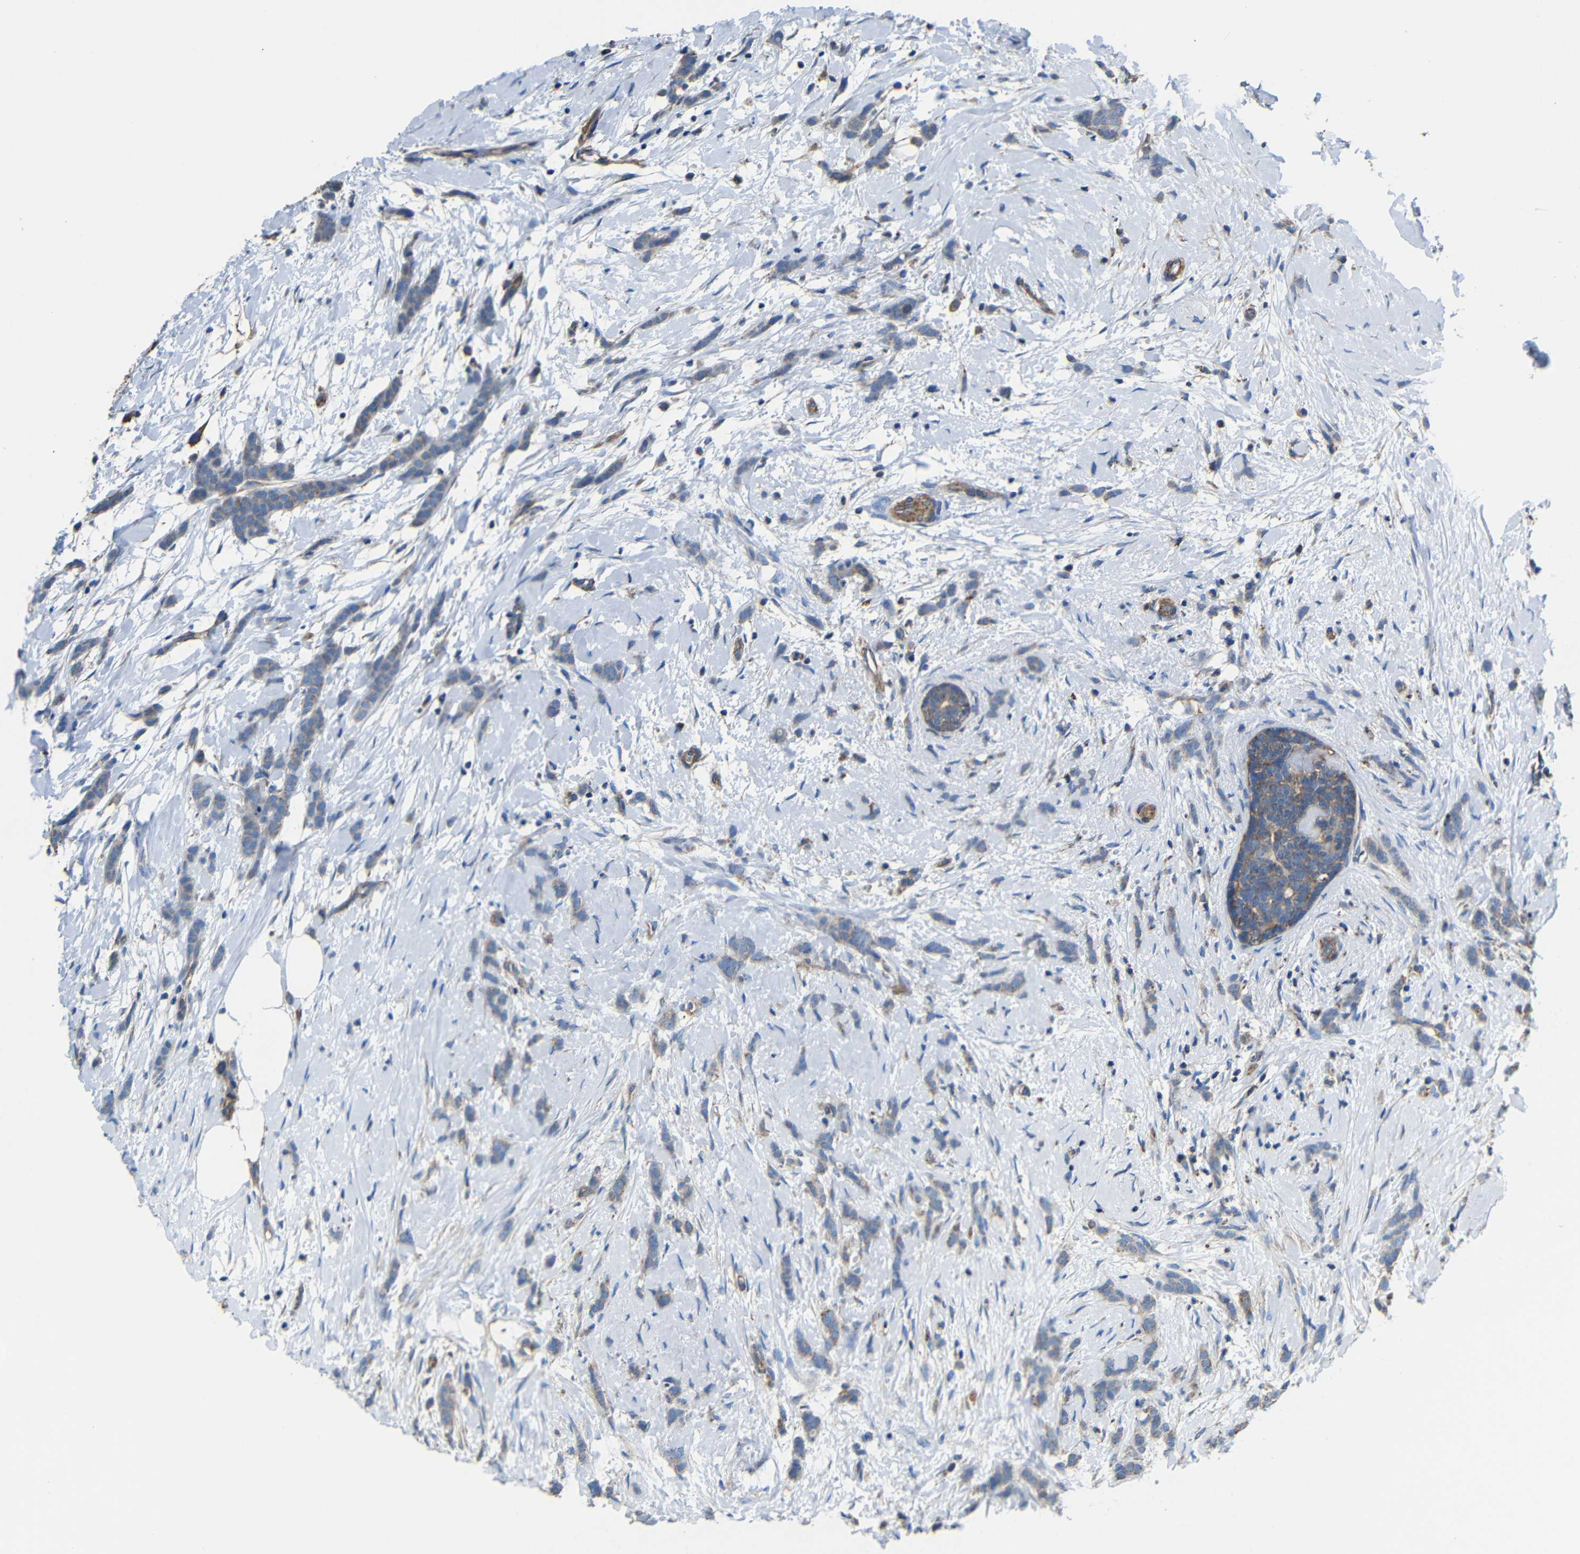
{"staining": {"intensity": "weak", "quantity": "25%-75%", "location": "cytoplasmic/membranous"}, "tissue": "breast cancer", "cell_type": "Tumor cells", "image_type": "cancer", "snomed": [{"axis": "morphology", "description": "Lobular carcinoma, in situ"}, {"axis": "morphology", "description": "Lobular carcinoma"}, {"axis": "topography", "description": "Breast"}], "caption": "Immunohistochemical staining of breast lobular carcinoma in situ exhibits weak cytoplasmic/membranous protein expression in approximately 25%-75% of tumor cells.", "gene": "INTS6L", "patient": {"sex": "female", "age": 41}}